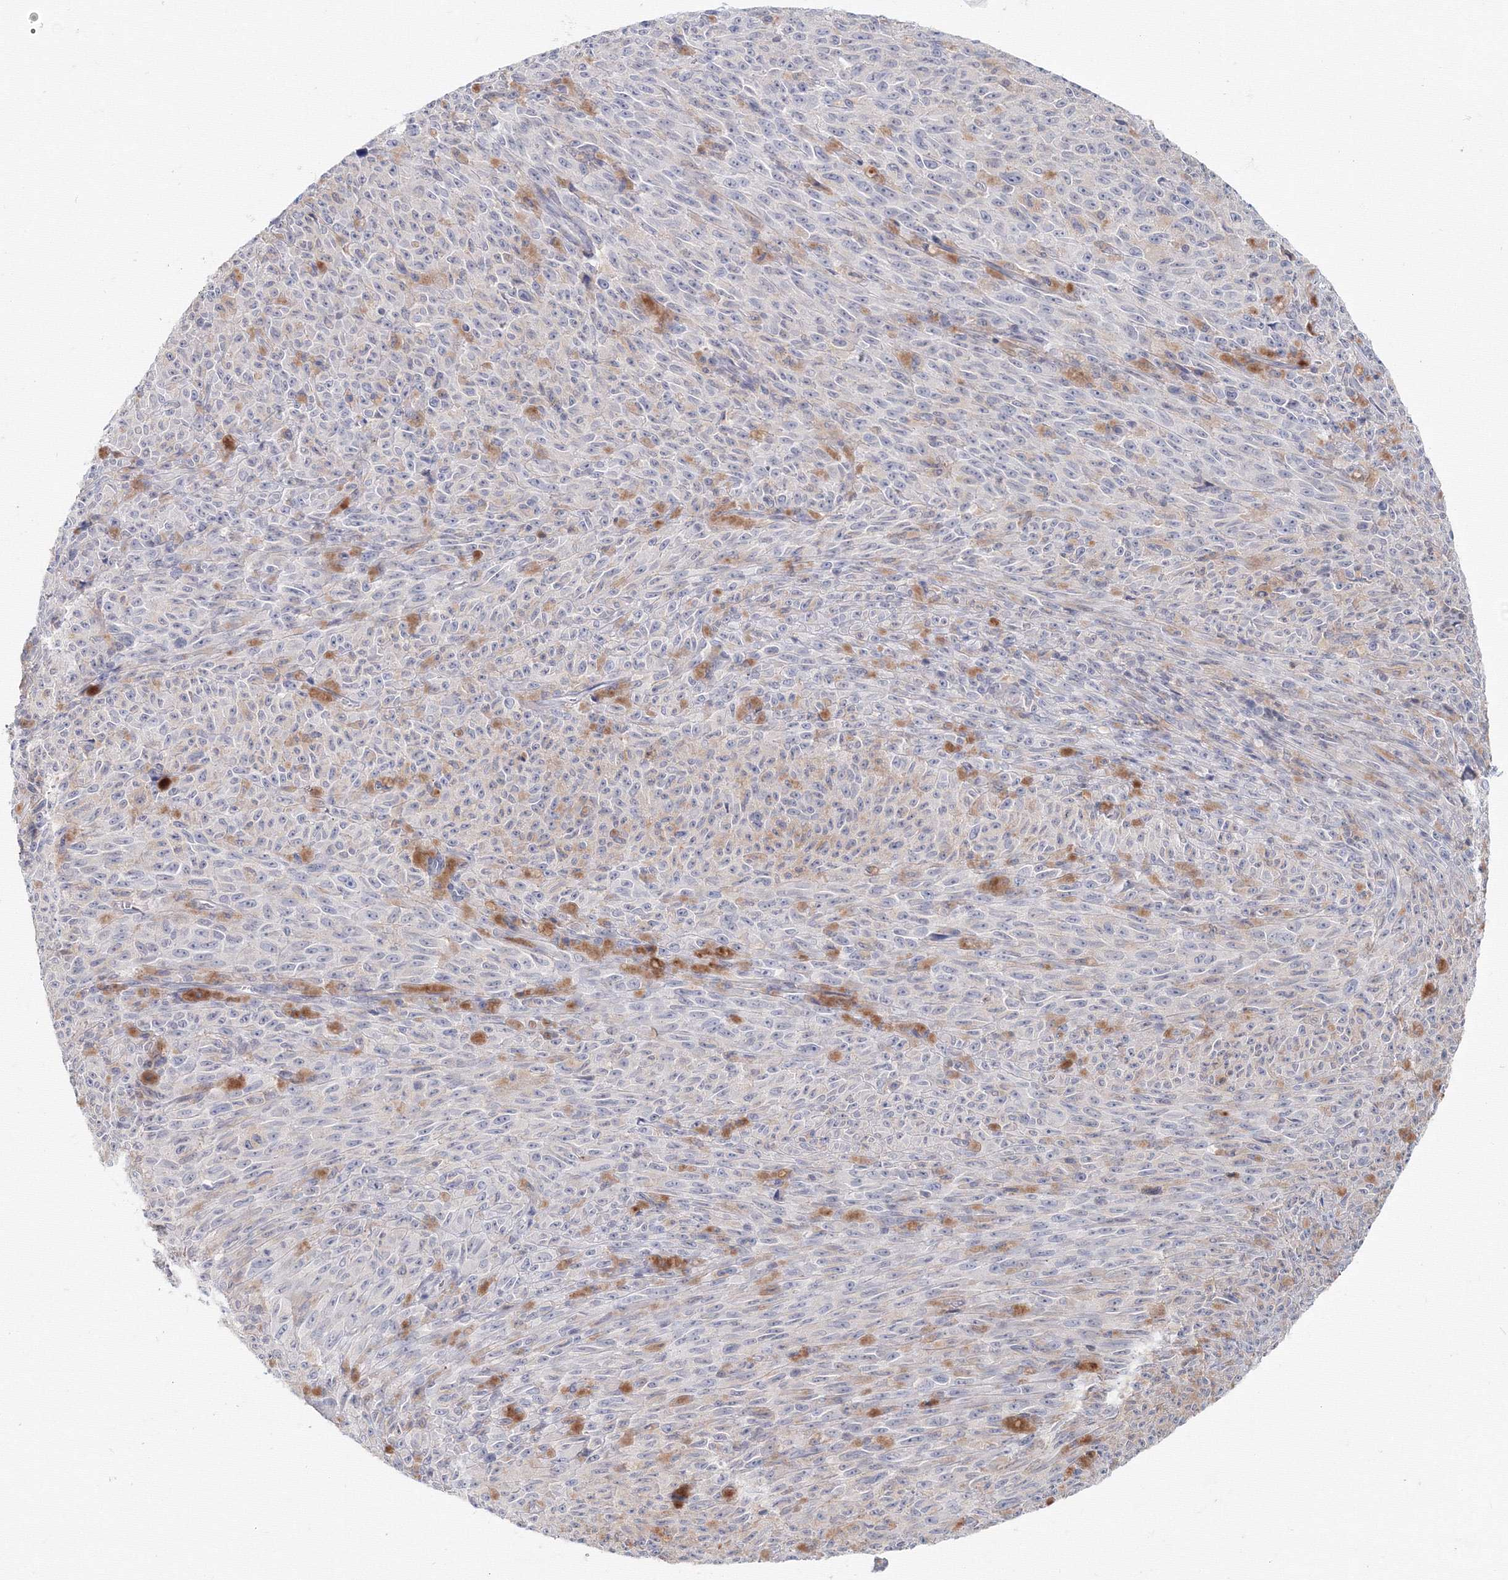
{"staining": {"intensity": "negative", "quantity": "none", "location": "none"}, "tissue": "melanoma", "cell_type": "Tumor cells", "image_type": "cancer", "snomed": [{"axis": "morphology", "description": "Malignant melanoma, NOS"}, {"axis": "topography", "description": "Skin"}], "caption": "The histopathology image reveals no staining of tumor cells in malignant melanoma.", "gene": "SLC7A7", "patient": {"sex": "female", "age": 82}}